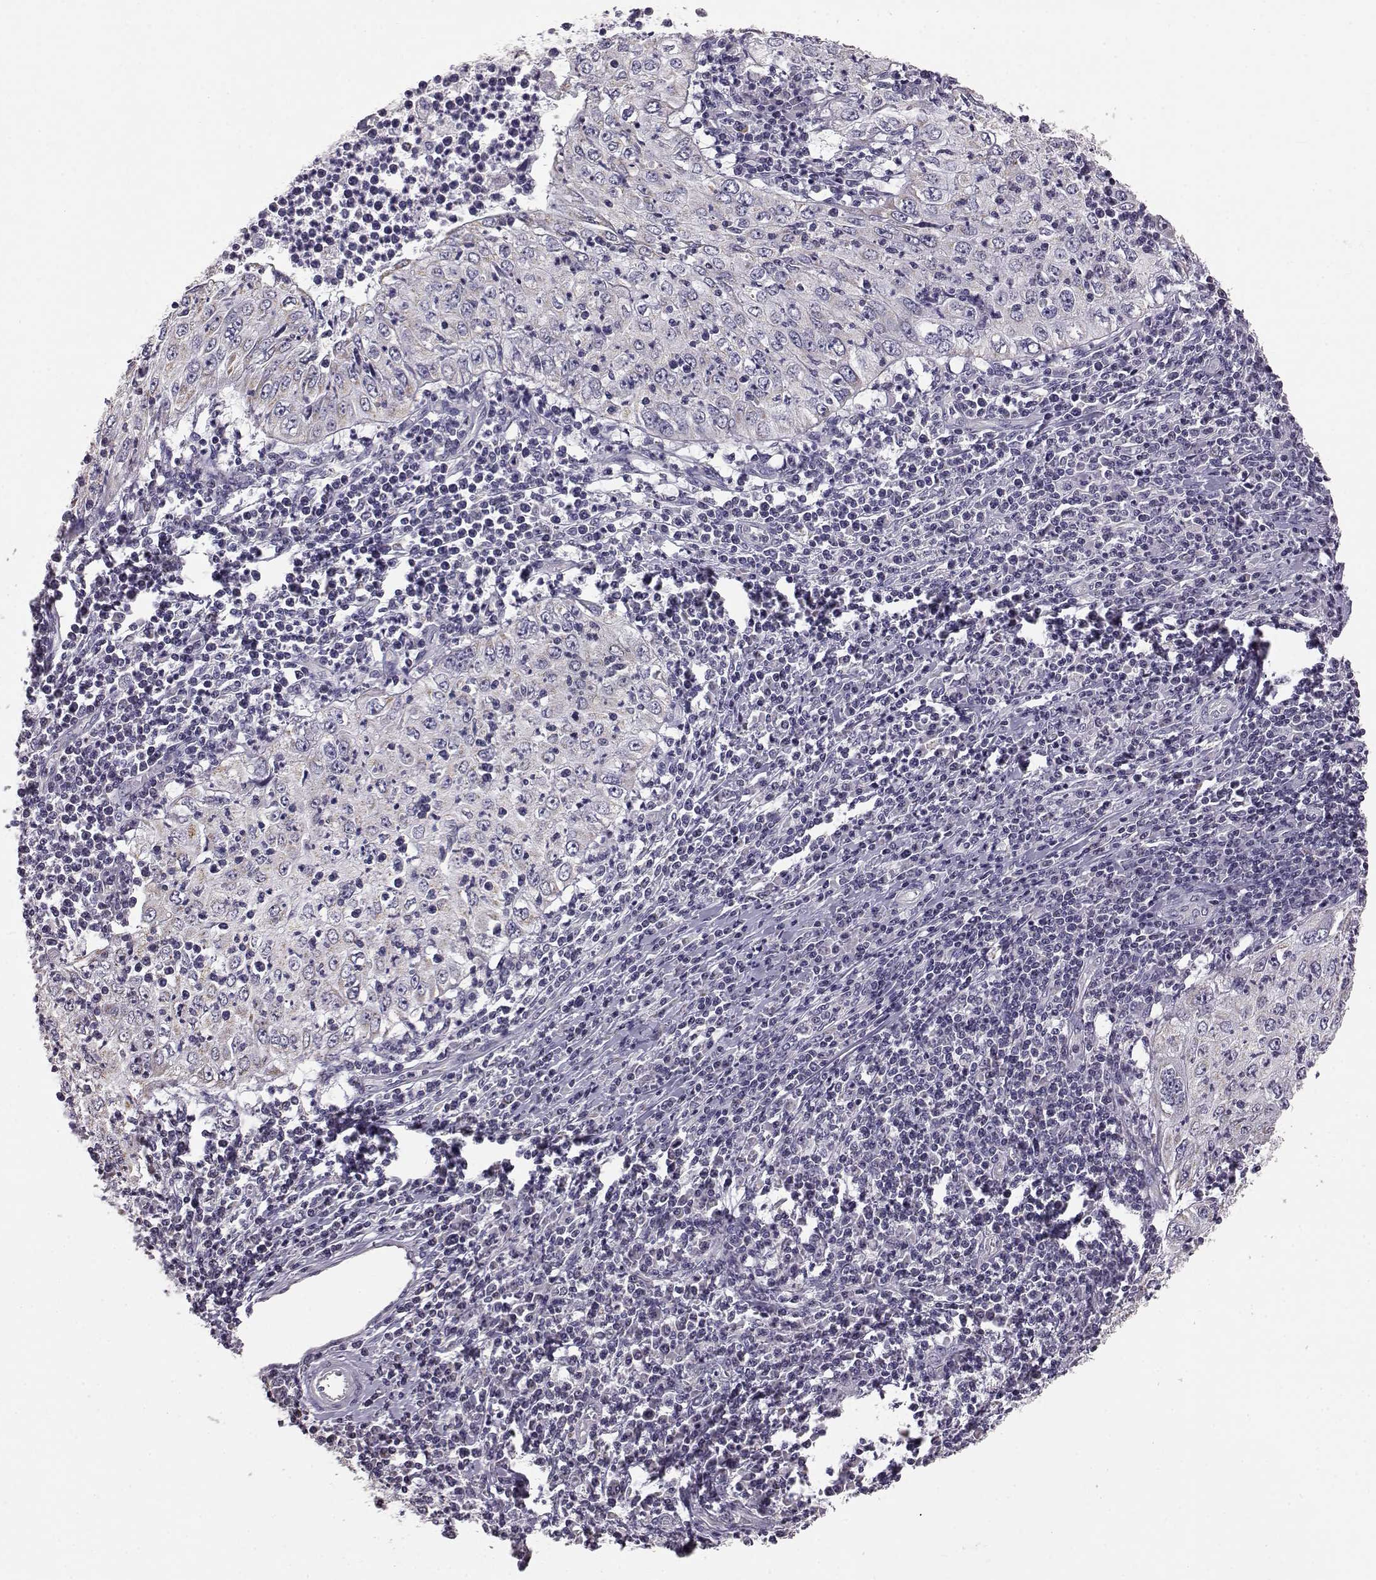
{"staining": {"intensity": "negative", "quantity": "none", "location": "none"}, "tissue": "cervical cancer", "cell_type": "Tumor cells", "image_type": "cancer", "snomed": [{"axis": "morphology", "description": "Squamous cell carcinoma, NOS"}, {"axis": "topography", "description": "Cervix"}], "caption": "The IHC histopathology image has no significant positivity in tumor cells of cervical squamous cell carcinoma tissue. (DAB (3,3'-diaminobenzidine) immunohistochemistry visualized using brightfield microscopy, high magnification).", "gene": "ALDH3A1", "patient": {"sex": "female", "age": 24}}